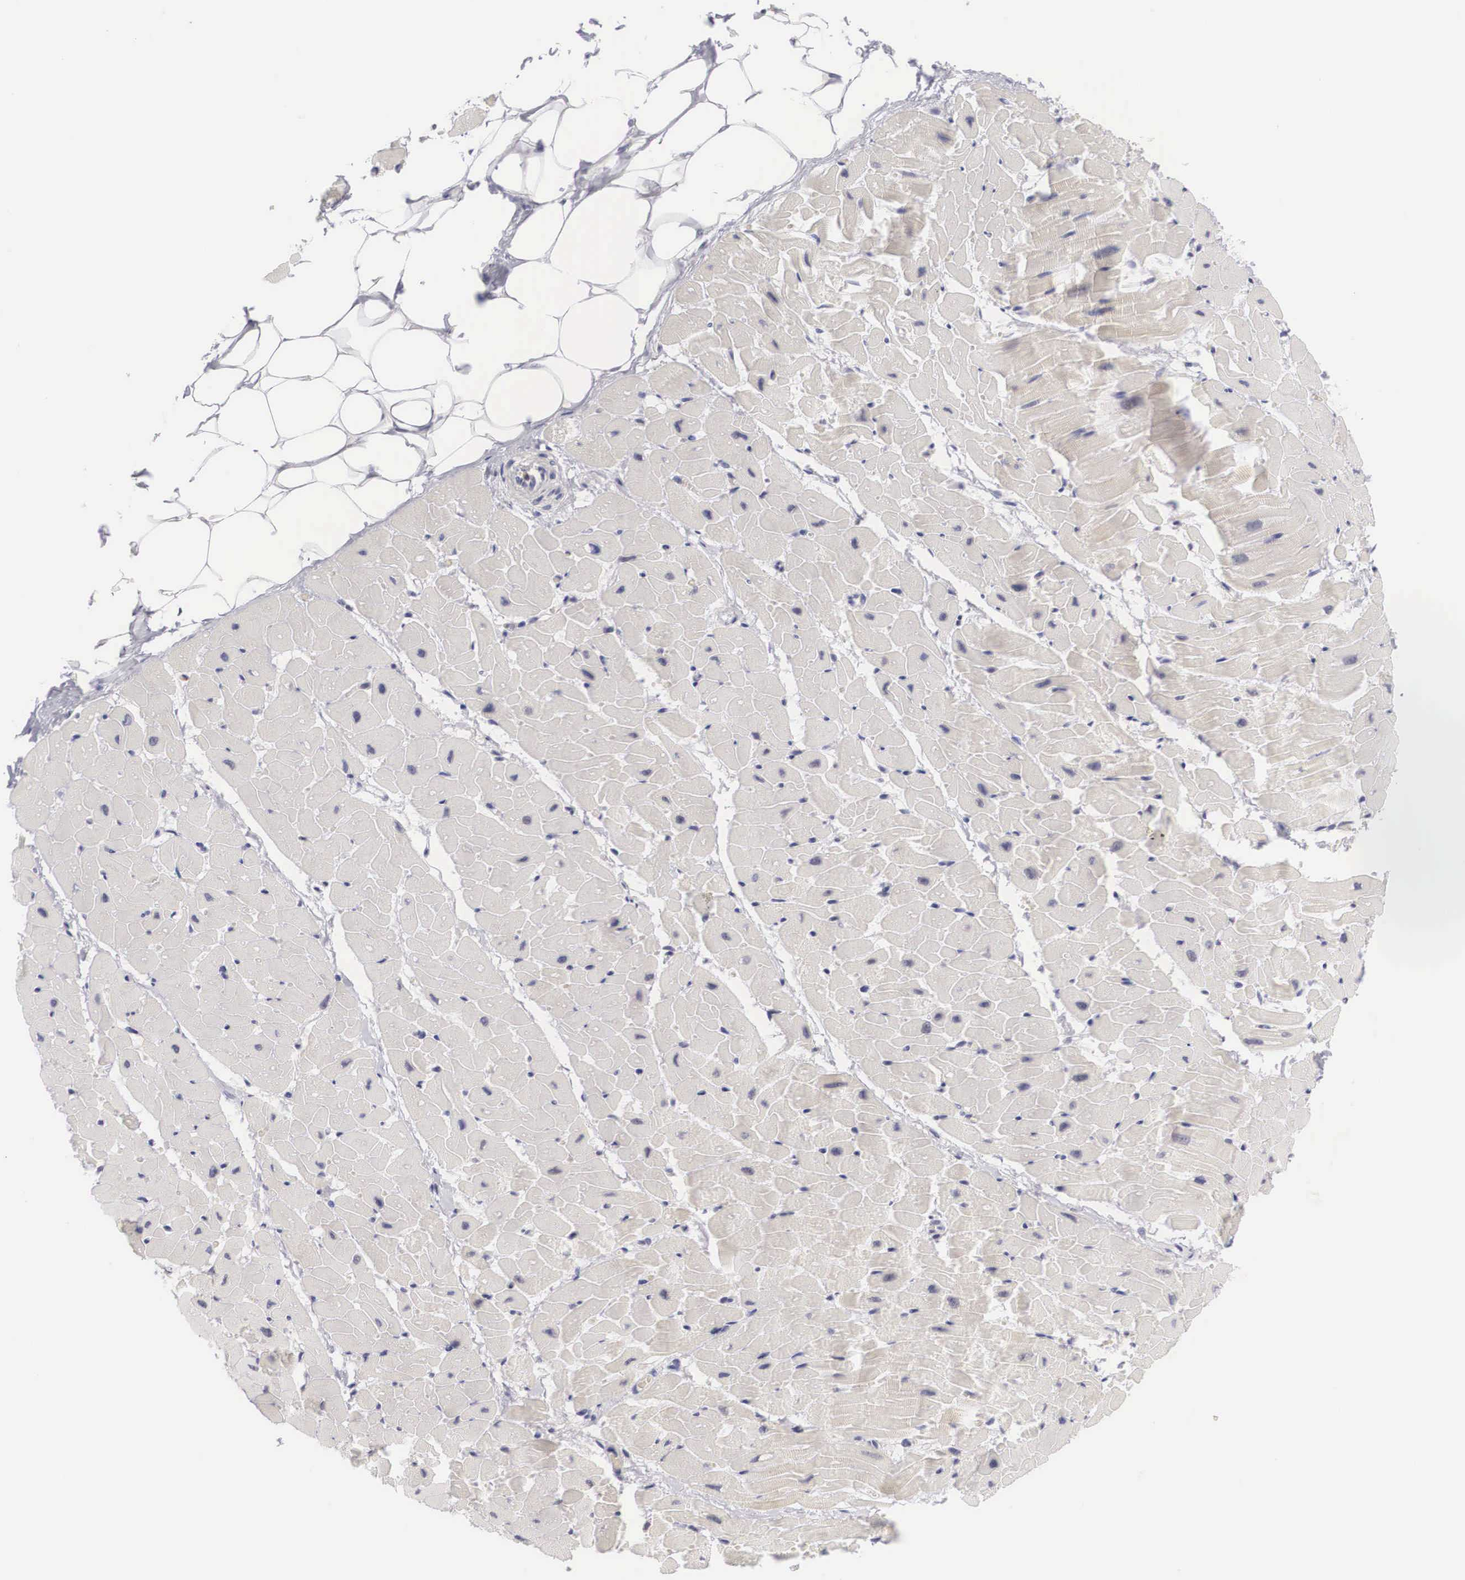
{"staining": {"intensity": "negative", "quantity": "none", "location": "none"}, "tissue": "heart muscle", "cell_type": "Cardiomyocytes", "image_type": "normal", "snomed": [{"axis": "morphology", "description": "Normal tissue, NOS"}, {"axis": "topography", "description": "Heart"}], "caption": "Cardiomyocytes are negative for protein expression in normal human heart muscle. (DAB IHC with hematoxylin counter stain).", "gene": "FAM47A", "patient": {"sex": "female", "age": 19}}